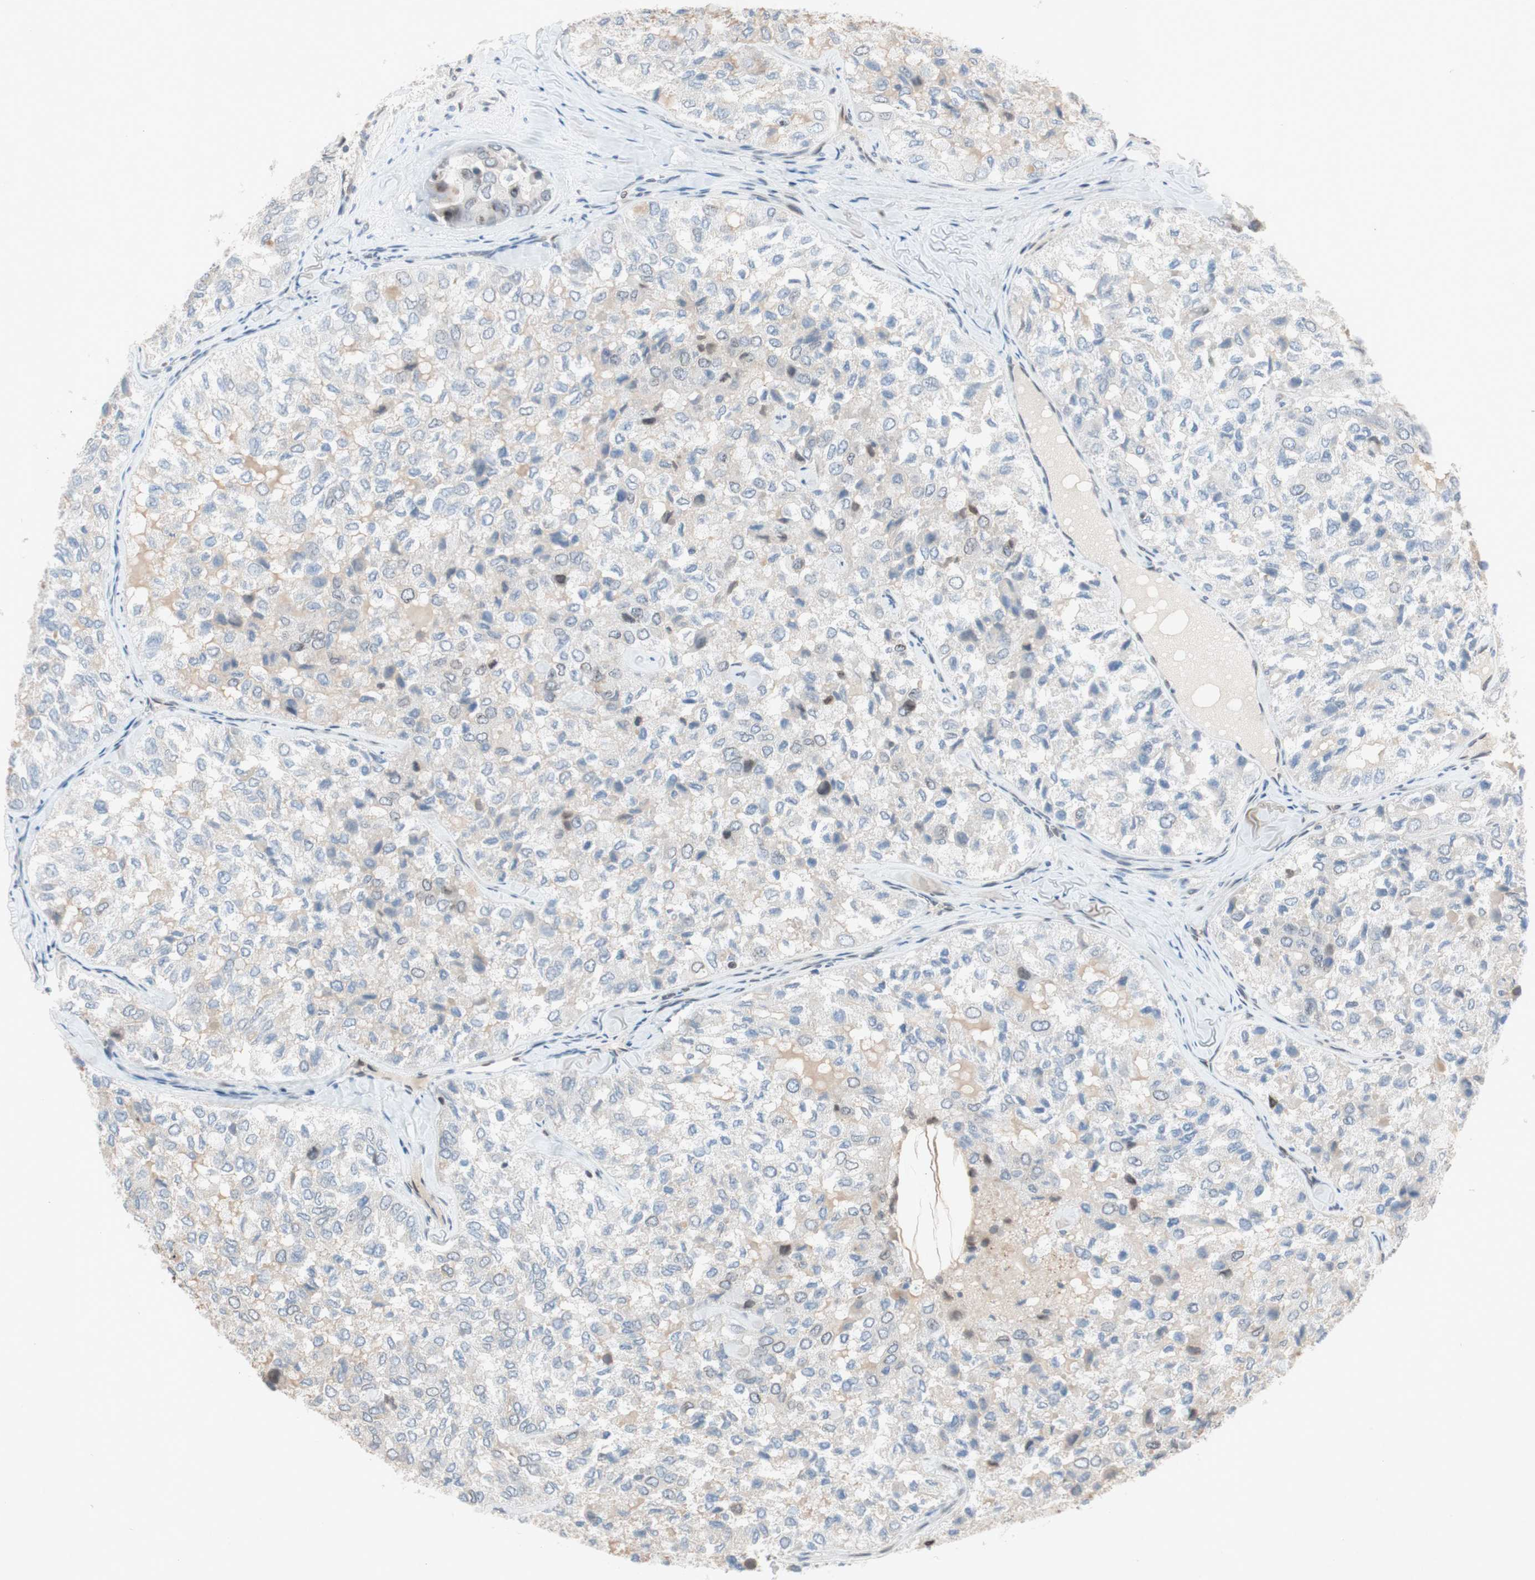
{"staining": {"intensity": "negative", "quantity": "none", "location": "none"}, "tissue": "thyroid cancer", "cell_type": "Tumor cells", "image_type": "cancer", "snomed": [{"axis": "morphology", "description": "Follicular adenoma carcinoma, NOS"}, {"axis": "topography", "description": "Thyroid gland"}], "caption": "Tumor cells are negative for protein expression in human thyroid cancer (follicular adenoma carcinoma).", "gene": "ARNT2", "patient": {"sex": "male", "age": 75}}